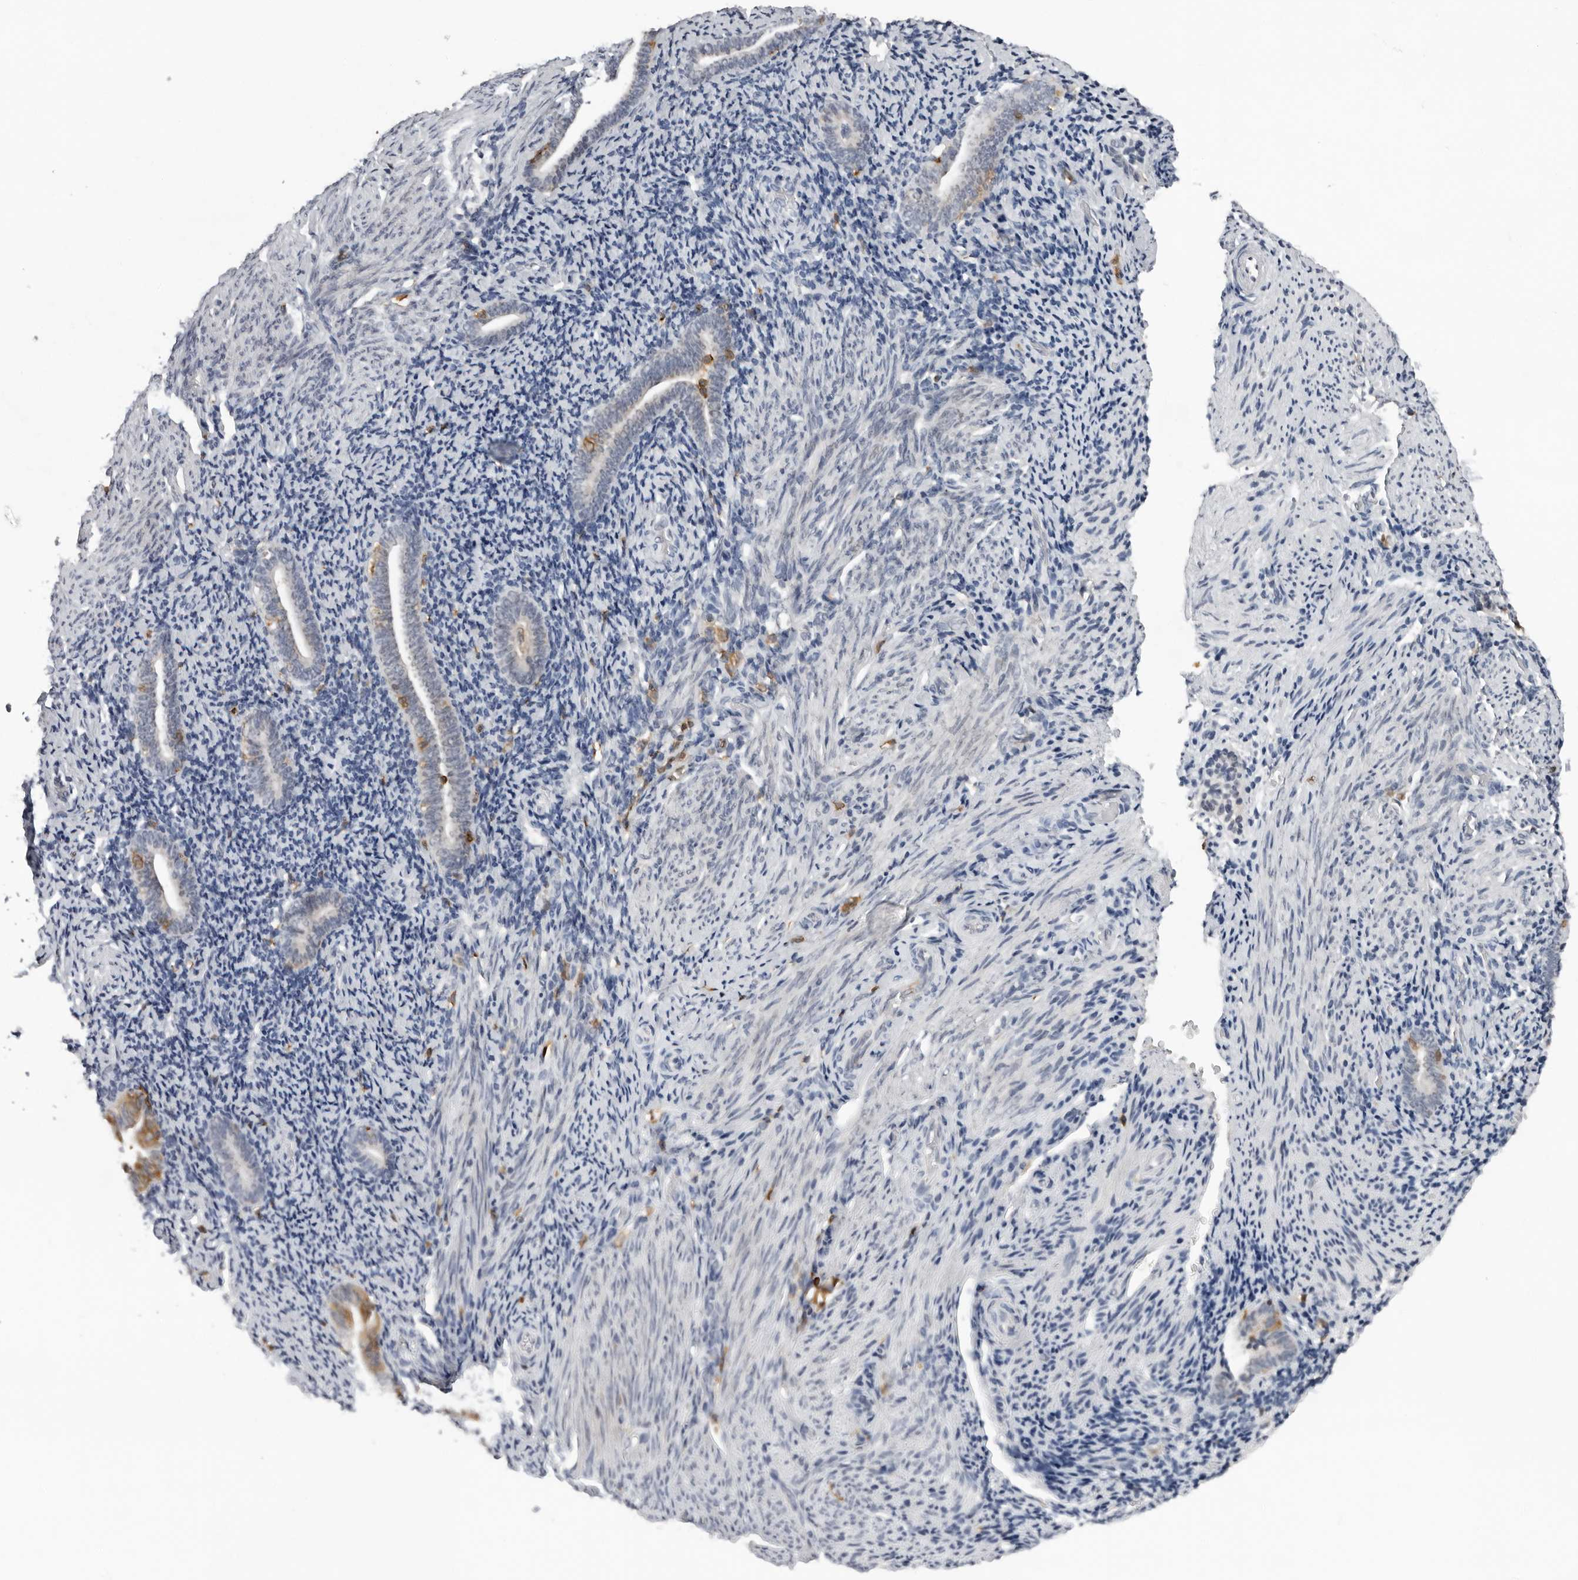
{"staining": {"intensity": "negative", "quantity": "none", "location": "none"}, "tissue": "endometrium", "cell_type": "Cells in endometrial stroma", "image_type": "normal", "snomed": [{"axis": "morphology", "description": "Normal tissue, NOS"}, {"axis": "topography", "description": "Endometrium"}], "caption": "The image shows no significant staining in cells in endometrial stroma of endometrium.", "gene": "HSPH1", "patient": {"sex": "female", "age": 51}}